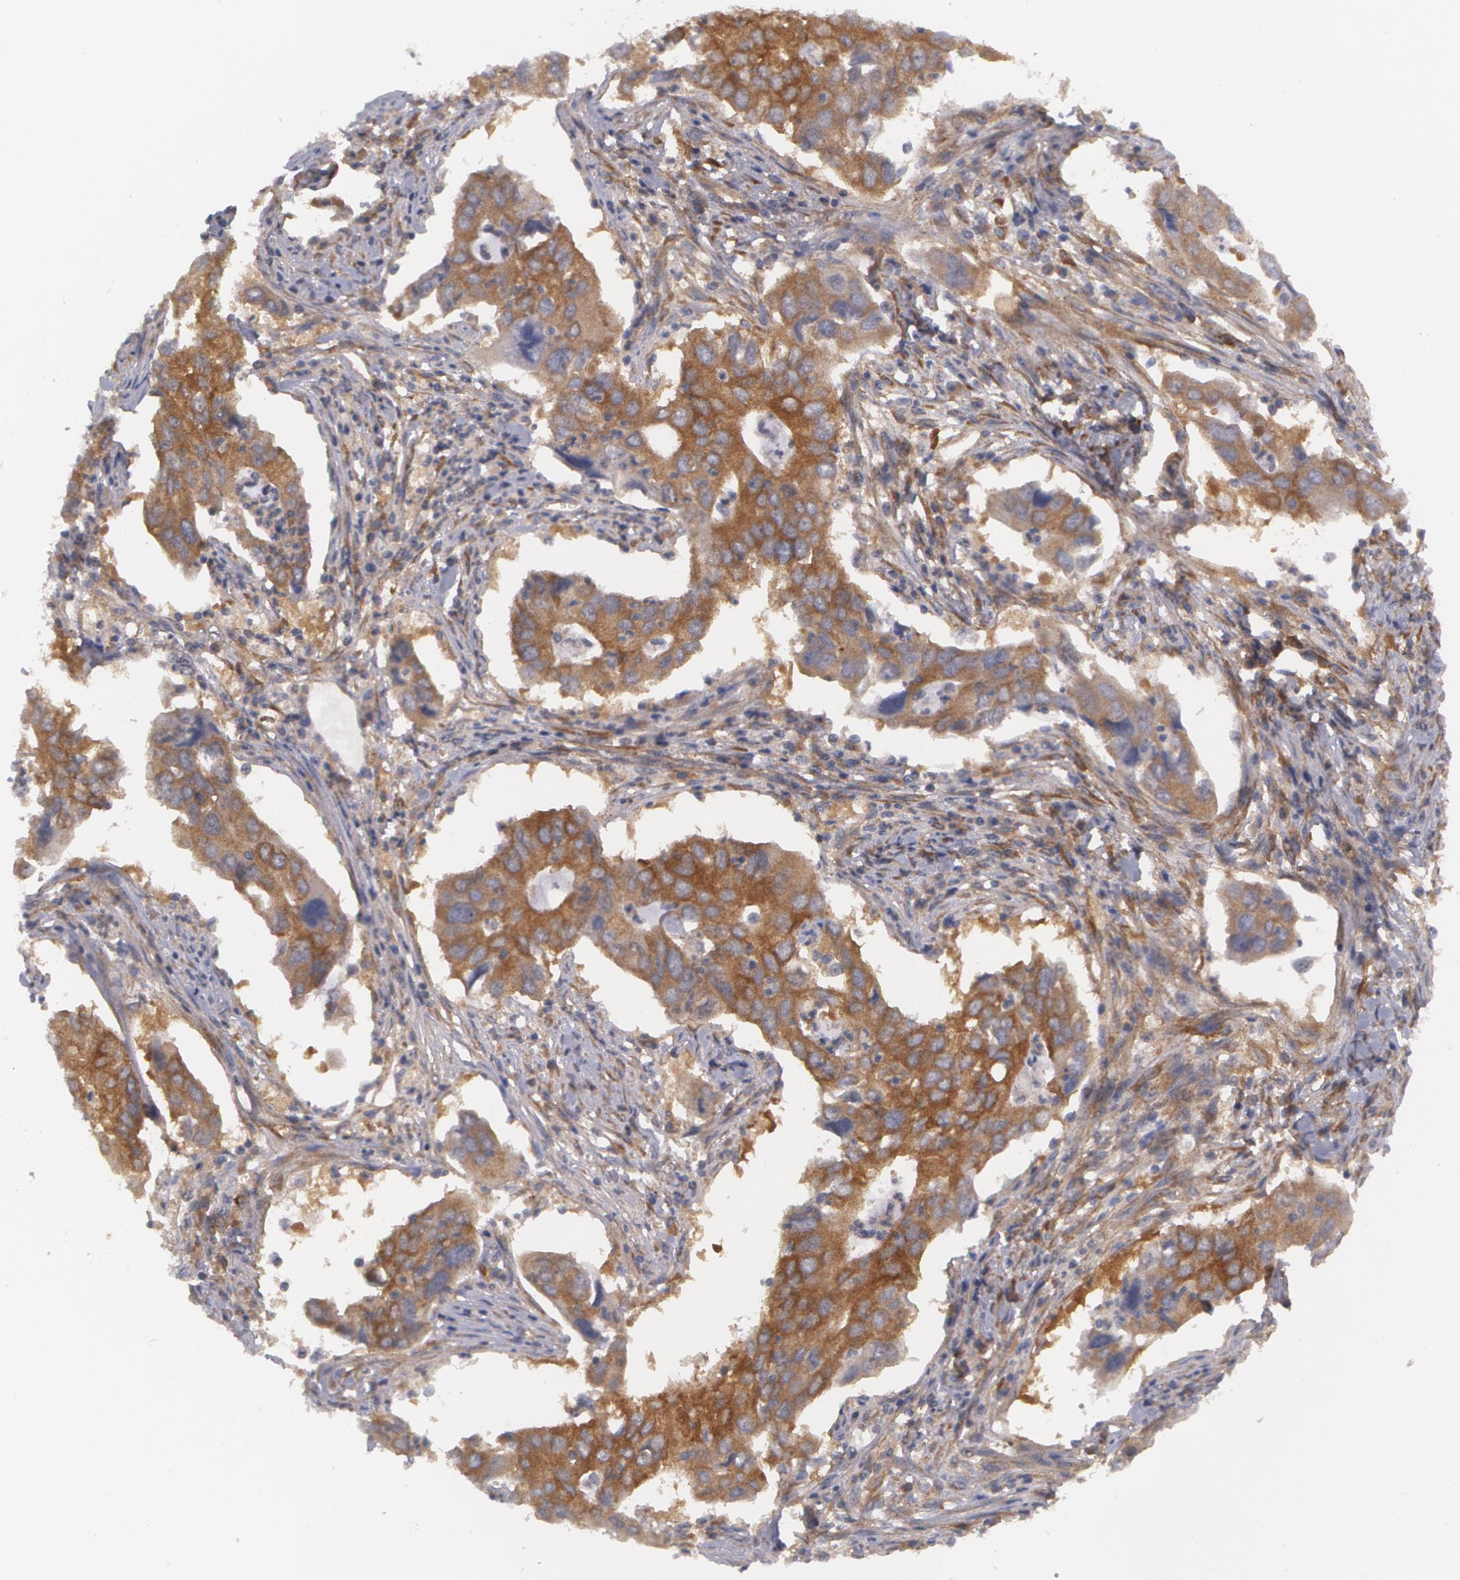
{"staining": {"intensity": "strong", "quantity": ">75%", "location": "cytoplasmic/membranous"}, "tissue": "lung cancer", "cell_type": "Tumor cells", "image_type": "cancer", "snomed": [{"axis": "morphology", "description": "Adenocarcinoma, NOS"}, {"axis": "topography", "description": "Lung"}], "caption": "Immunohistochemical staining of adenocarcinoma (lung) shows strong cytoplasmic/membranous protein positivity in approximately >75% of tumor cells.", "gene": "CASK", "patient": {"sex": "male", "age": 48}}